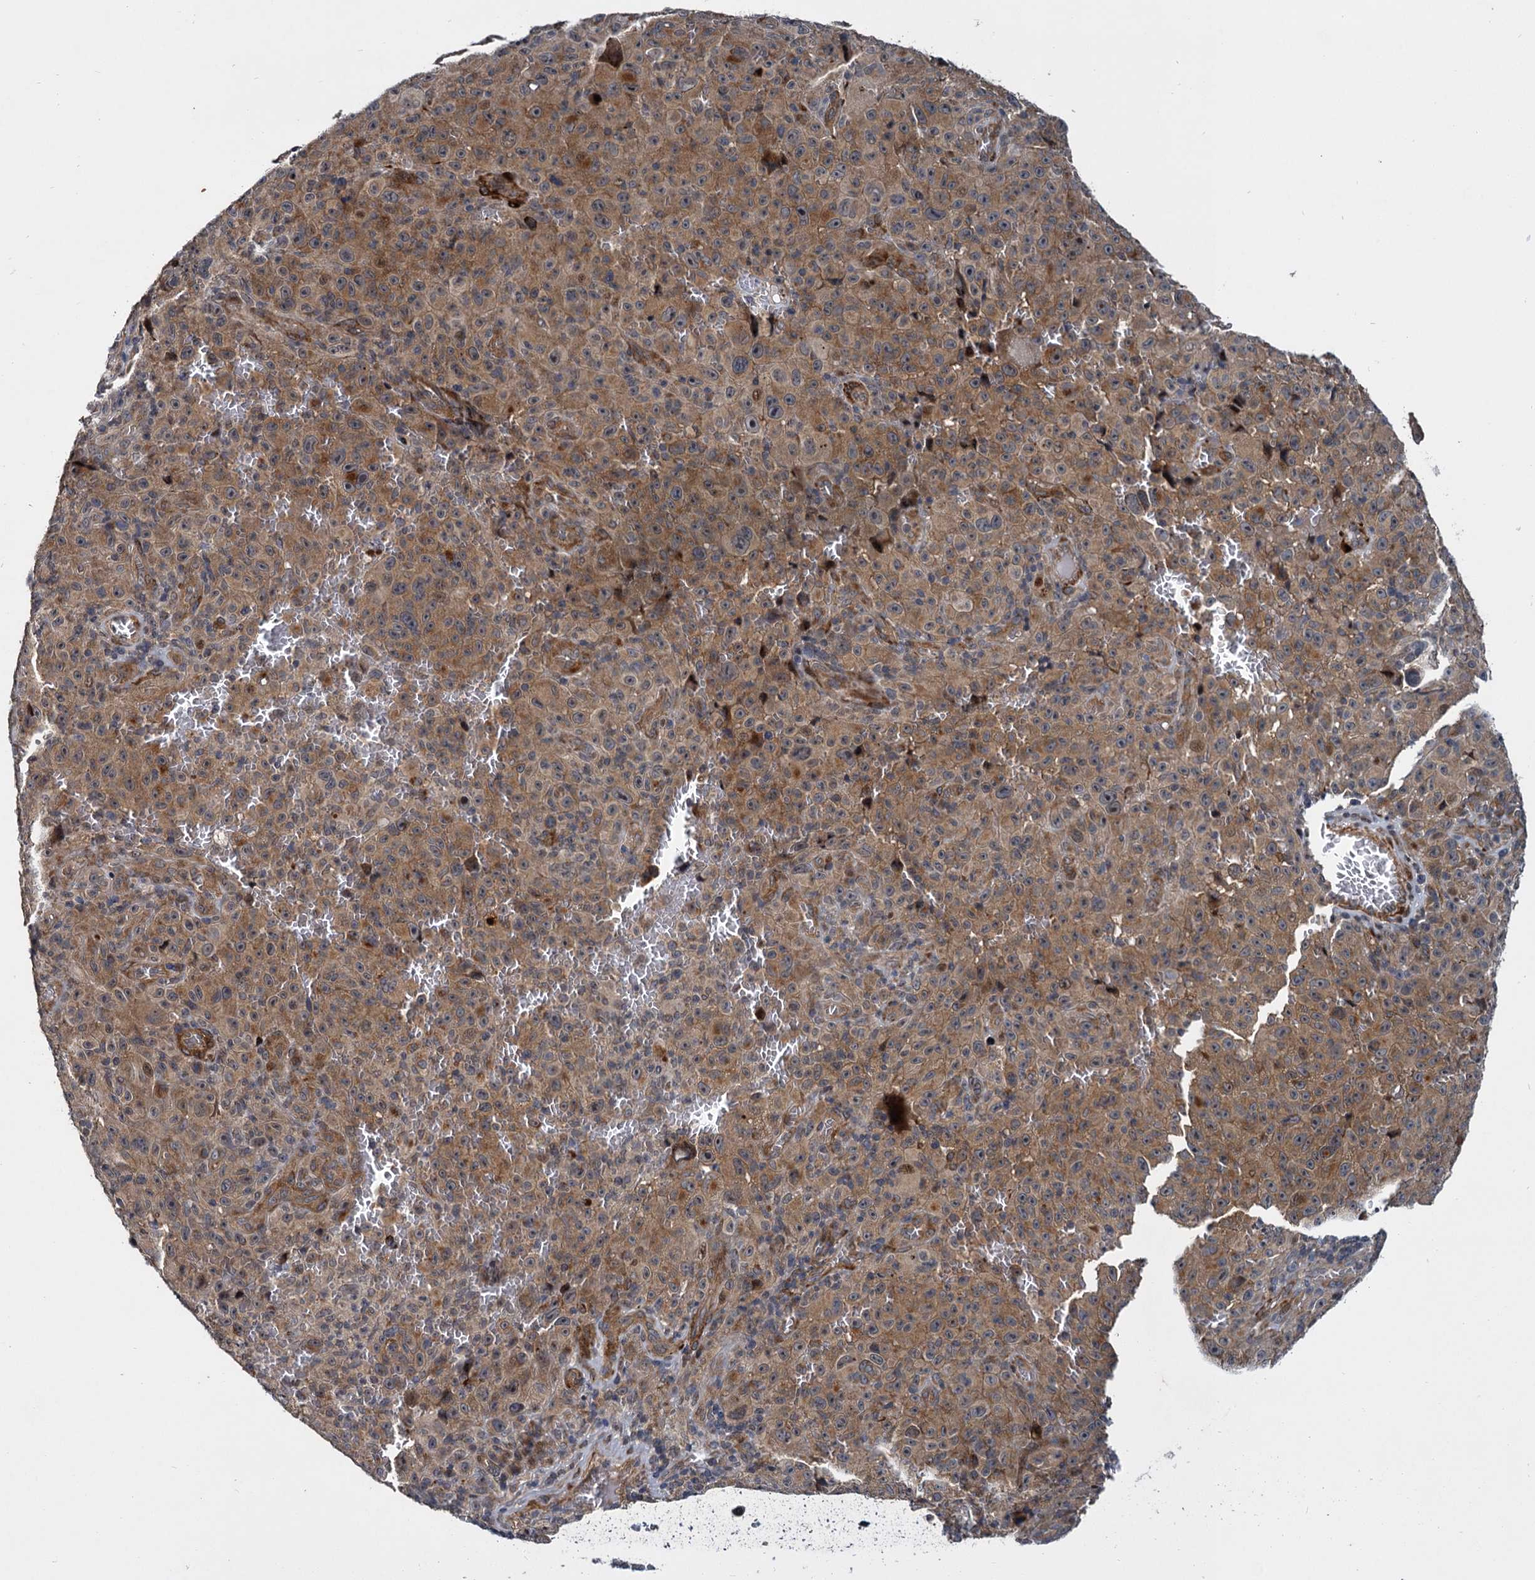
{"staining": {"intensity": "moderate", "quantity": ">75%", "location": "cytoplasmic/membranous"}, "tissue": "melanoma", "cell_type": "Tumor cells", "image_type": "cancer", "snomed": [{"axis": "morphology", "description": "Malignant melanoma, NOS"}, {"axis": "topography", "description": "Skin"}], "caption": "IHC histopathology image of human malignant melanoma stained for a protein (brown), which exhibits medium levels of moderate cytoplasmic/membranous staining in about >75% of tumor cells.", "gene": "ARHGAP42", "patient": {"sex": "female", "age": 82}}